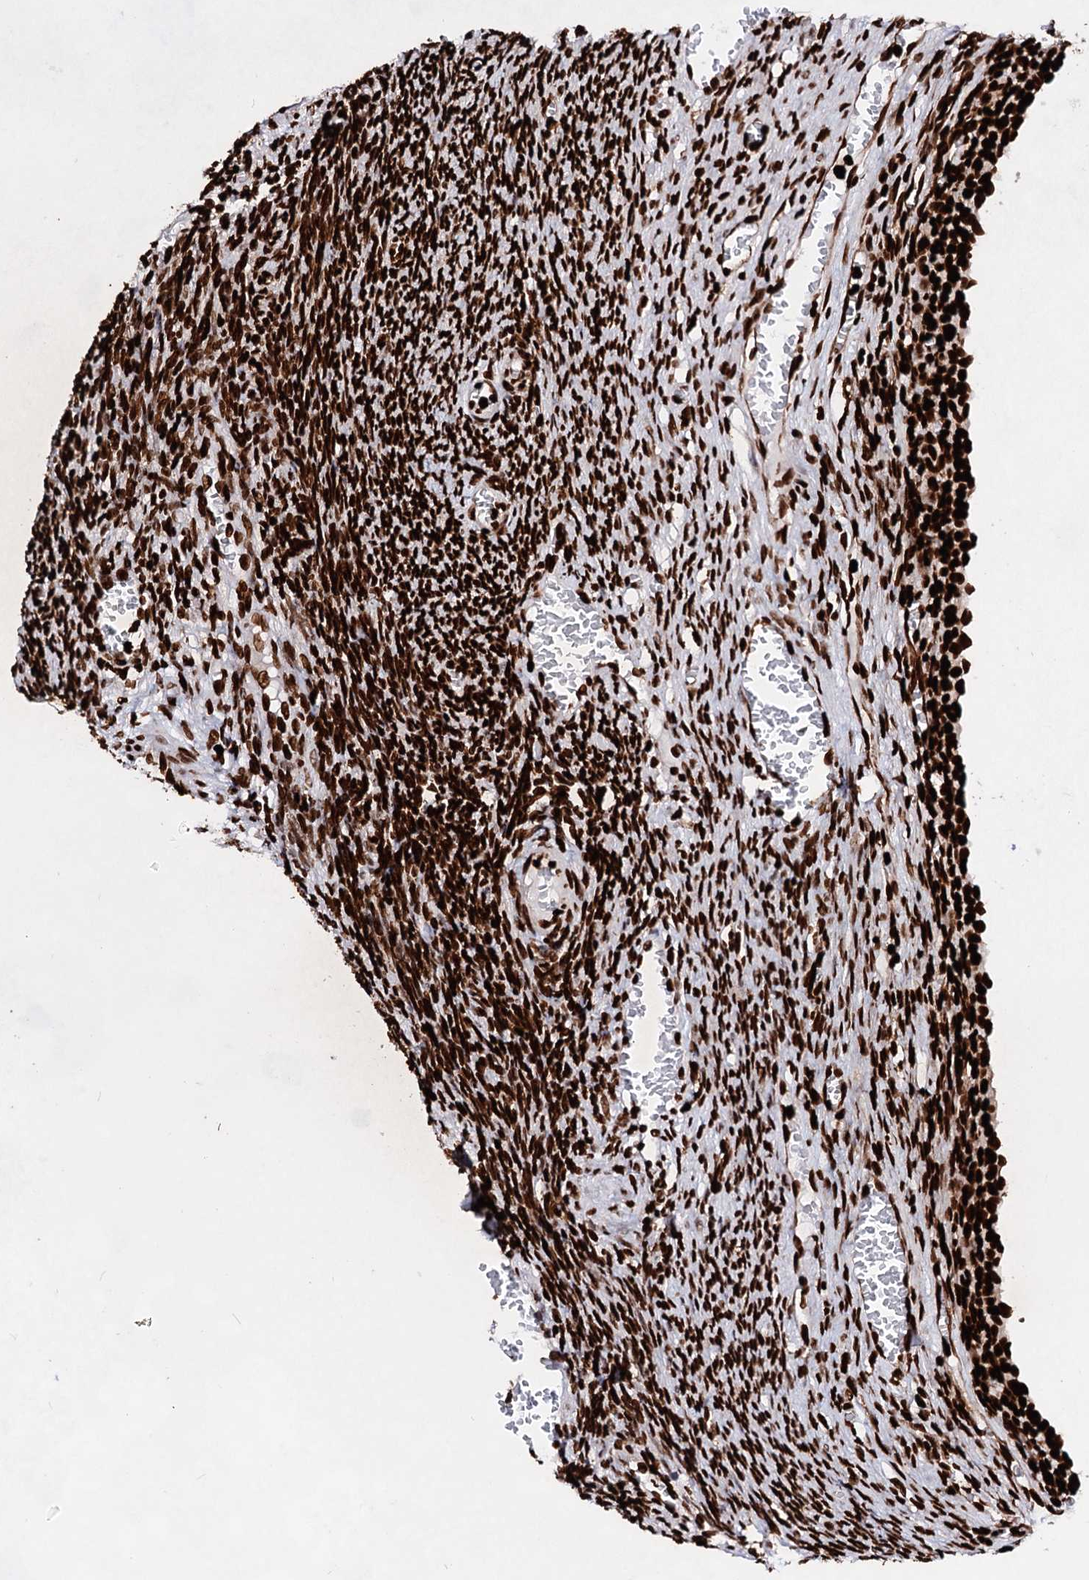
{"staining": {"intensity": "strong", "quantity": ">75%", "location": "nuclear"}, "tissue": "ovary", "cell_type": "Ovarian stroma cells", "image_type": "normal", "snomed": [{"axis": "morphology", "description": "Normal tissue, NOS"}, {"axis": "topography", "description": "Ovary"}], "caption": "IHC photomicrograph of normal human ovary stained for a protein (brown), which displays high levels of strong nuclear staining in approximately >75% of ovarian stroma cells.", "gene": "HMGB2", "patient": {"sex": "female", "age": 27}}